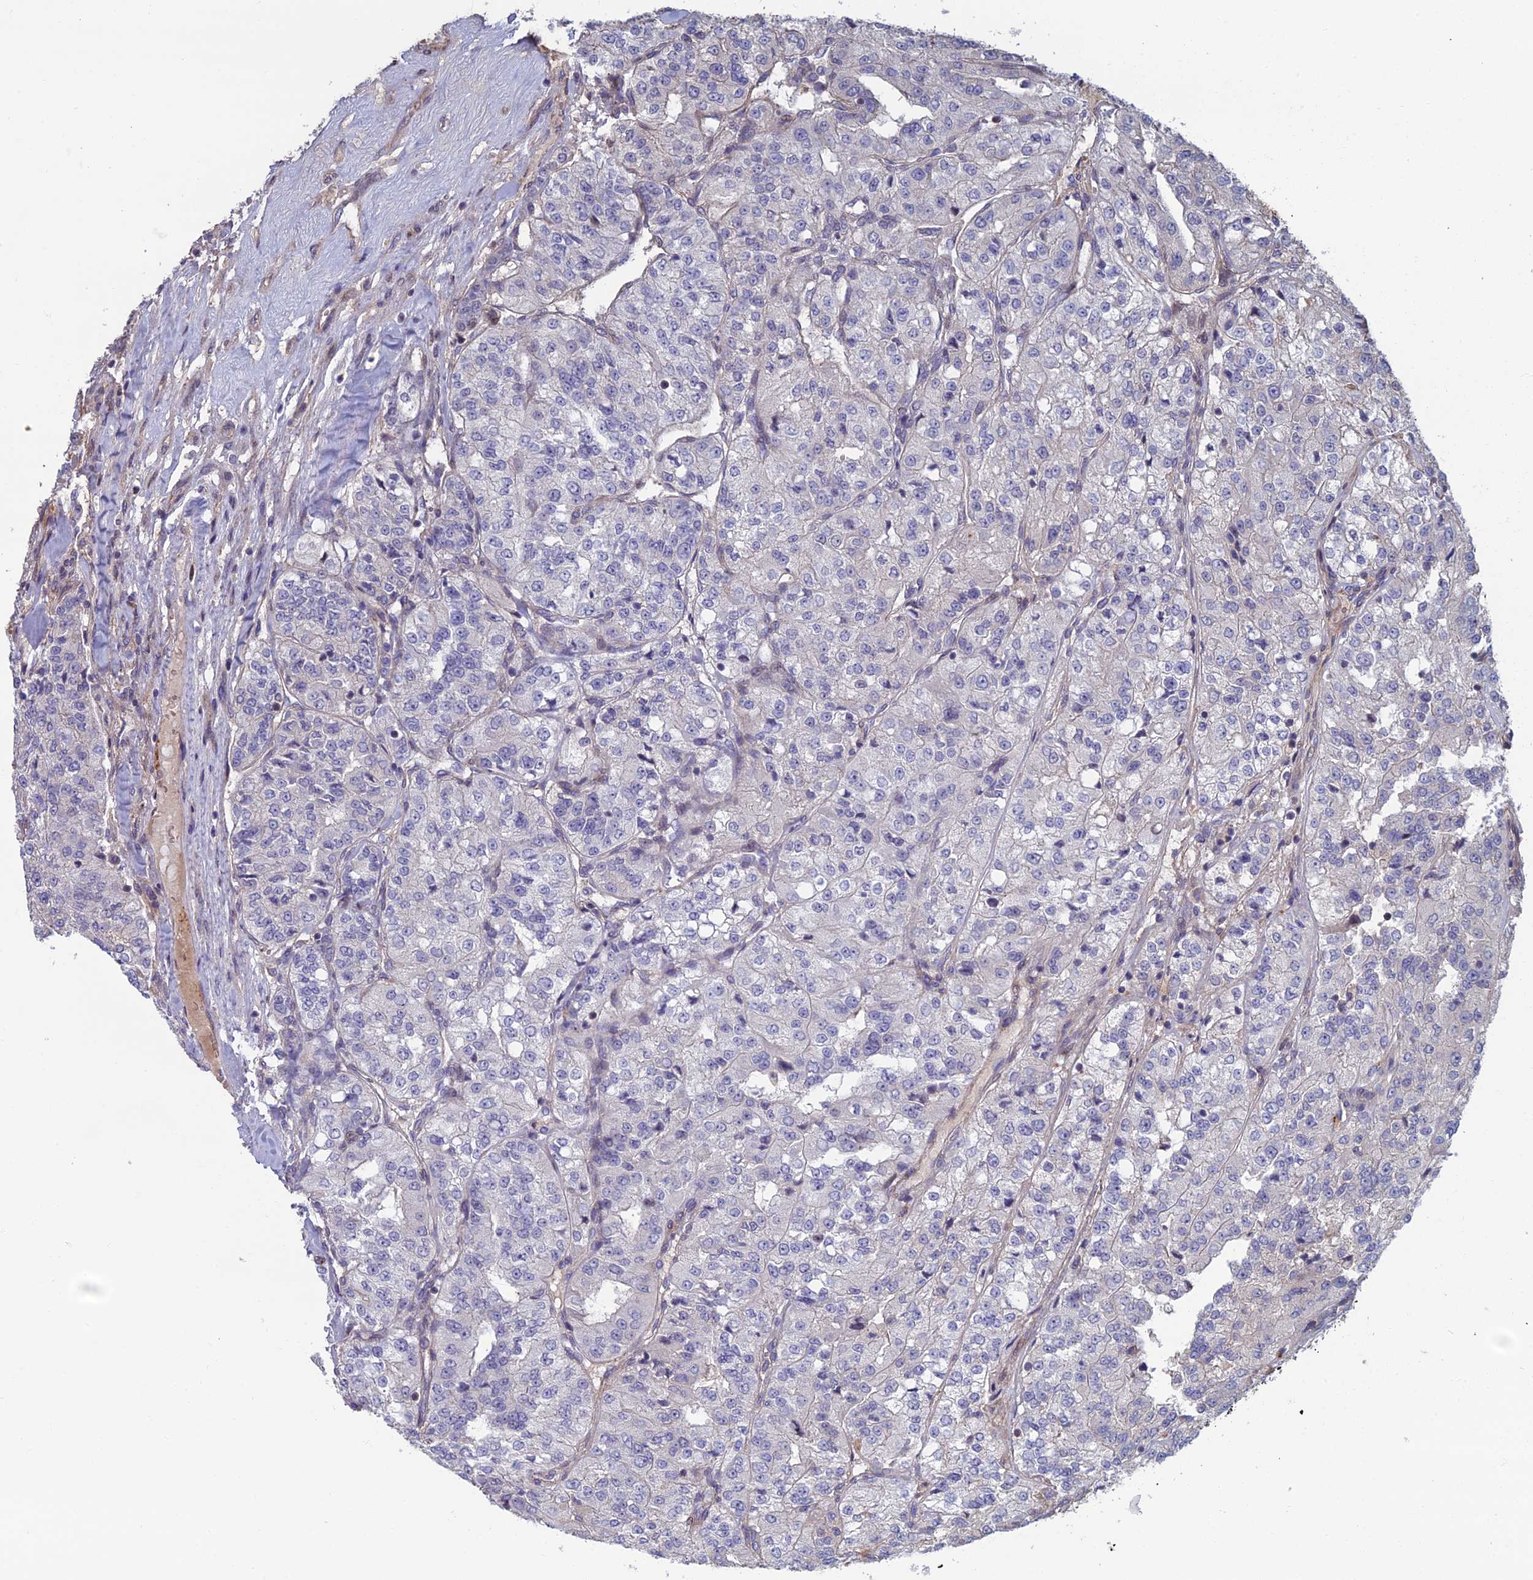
{"staining": {"intensity": "negative", "quantity": "none", "location": "none"}, "tissue": "renal cancer", "cell_type": "Tumor cells", "image_type": "cancer", "snomed": [{"axis": "morphology", "description": "Adenocarcinoma, NOS"}, {"axis": "topography", "description": "Kidney"}], "caption": "High power microscopy photomicrograph of an IHC image of renal adenocarcinoma, revealing no significant positivity in tumor cells. (Stains: DAB IHC with hematoxylin counter stain, Microscopy: brightfield microscopy at high magnification).", "gene": "CCDC183", "patient": {"sex": "female", "age": 63}}